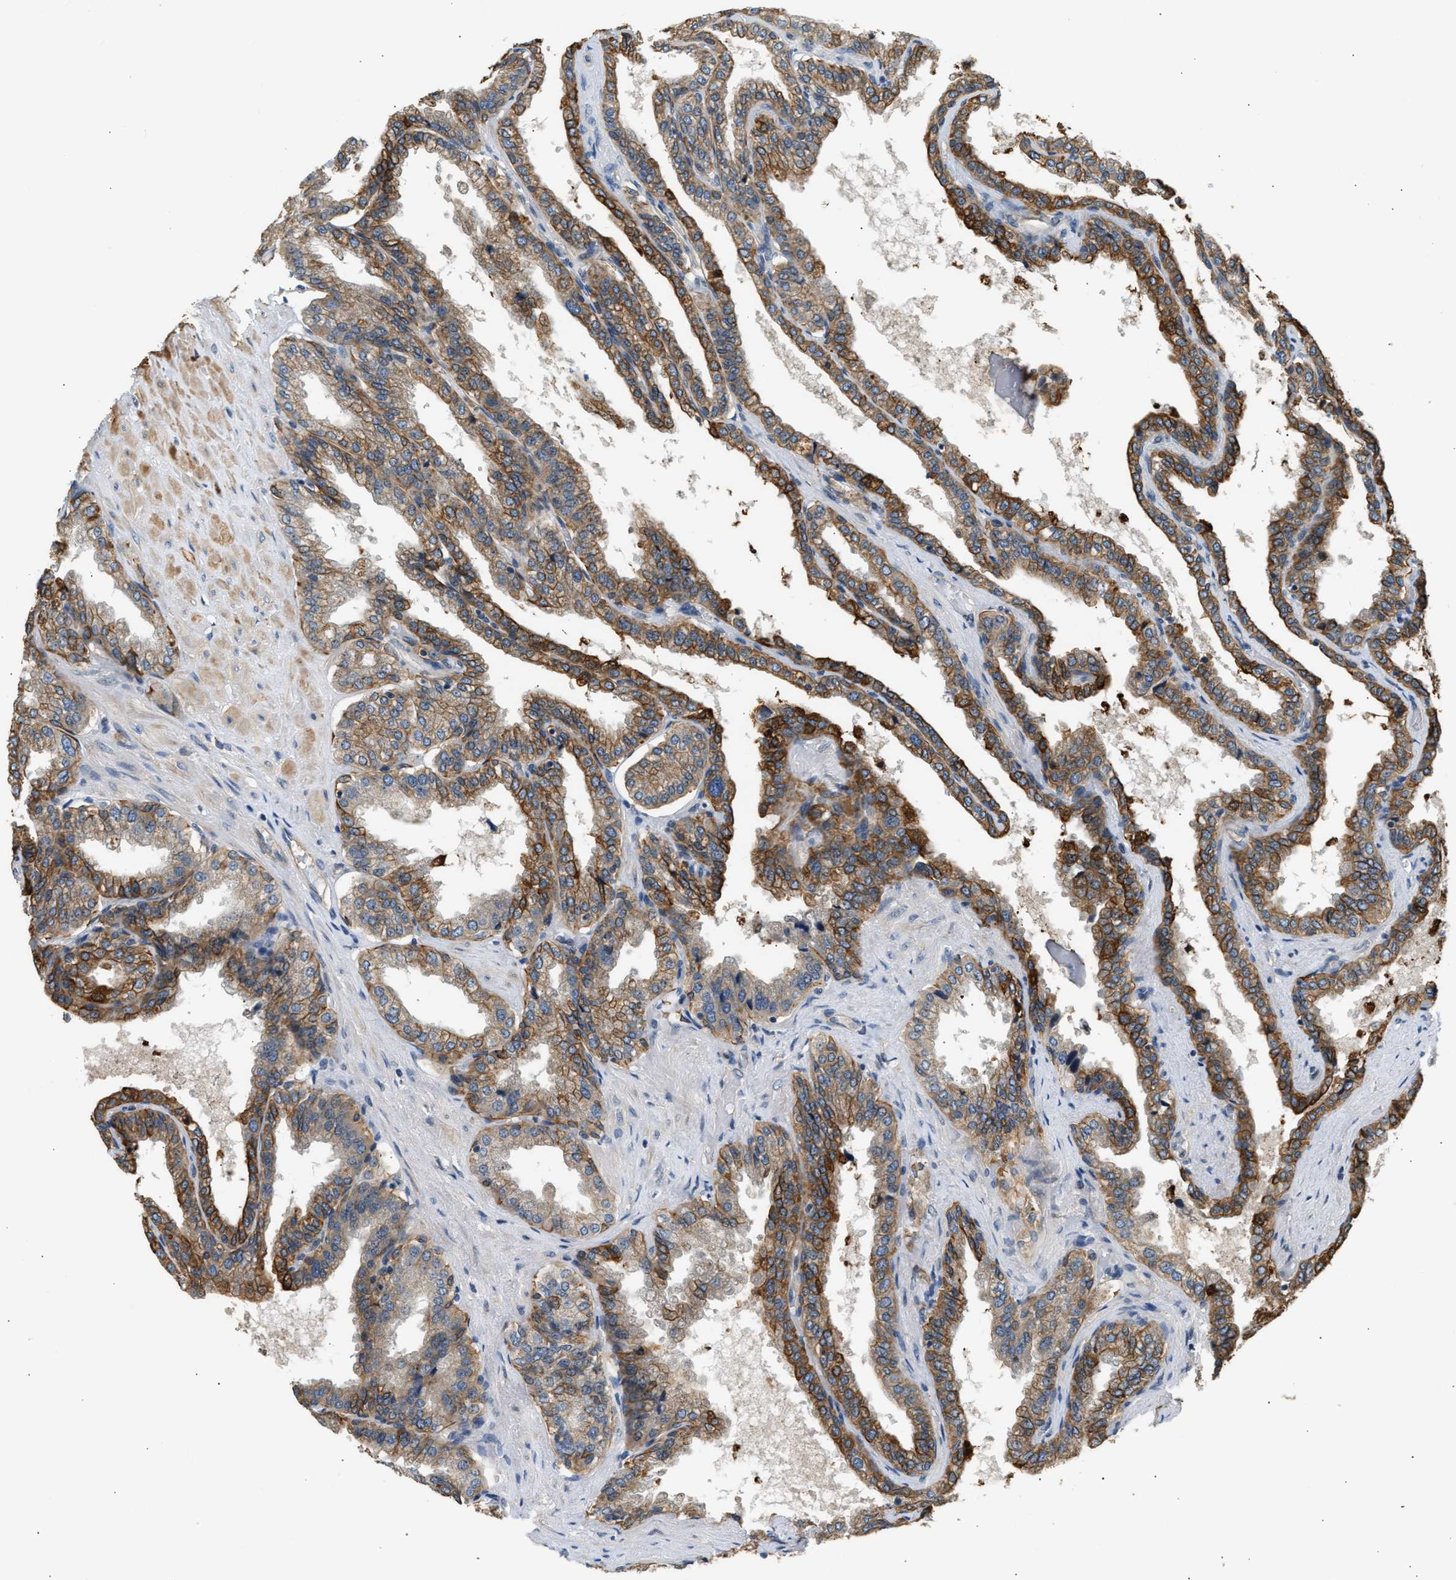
{"staining": {"intensity": "strong", "quantity": "25%-75%", "location": "cytoplasmic/membranous"}, "tissue": "seminal vesicle", "cell_type": "Glandular cells", "image_type": "normal", "snomed": [{"axis": "morphology", "description": "Normal tissue, NOS"}, {"axis": "topography", "description": "Seminal veicle"}], "caption": "Immunohistochemistry histopathology image of unremarkable seminal vesicle: human seminal vesicle stained using immunohistochemistry exhibits high levels of strong protein expression localized specifically in the cytoplasmic/membranous of glandular cells, appearing as a cytoplasmic/membranous brown color.", "gene": "WDR31", "patient": {"sex": "male", "age": 46}}